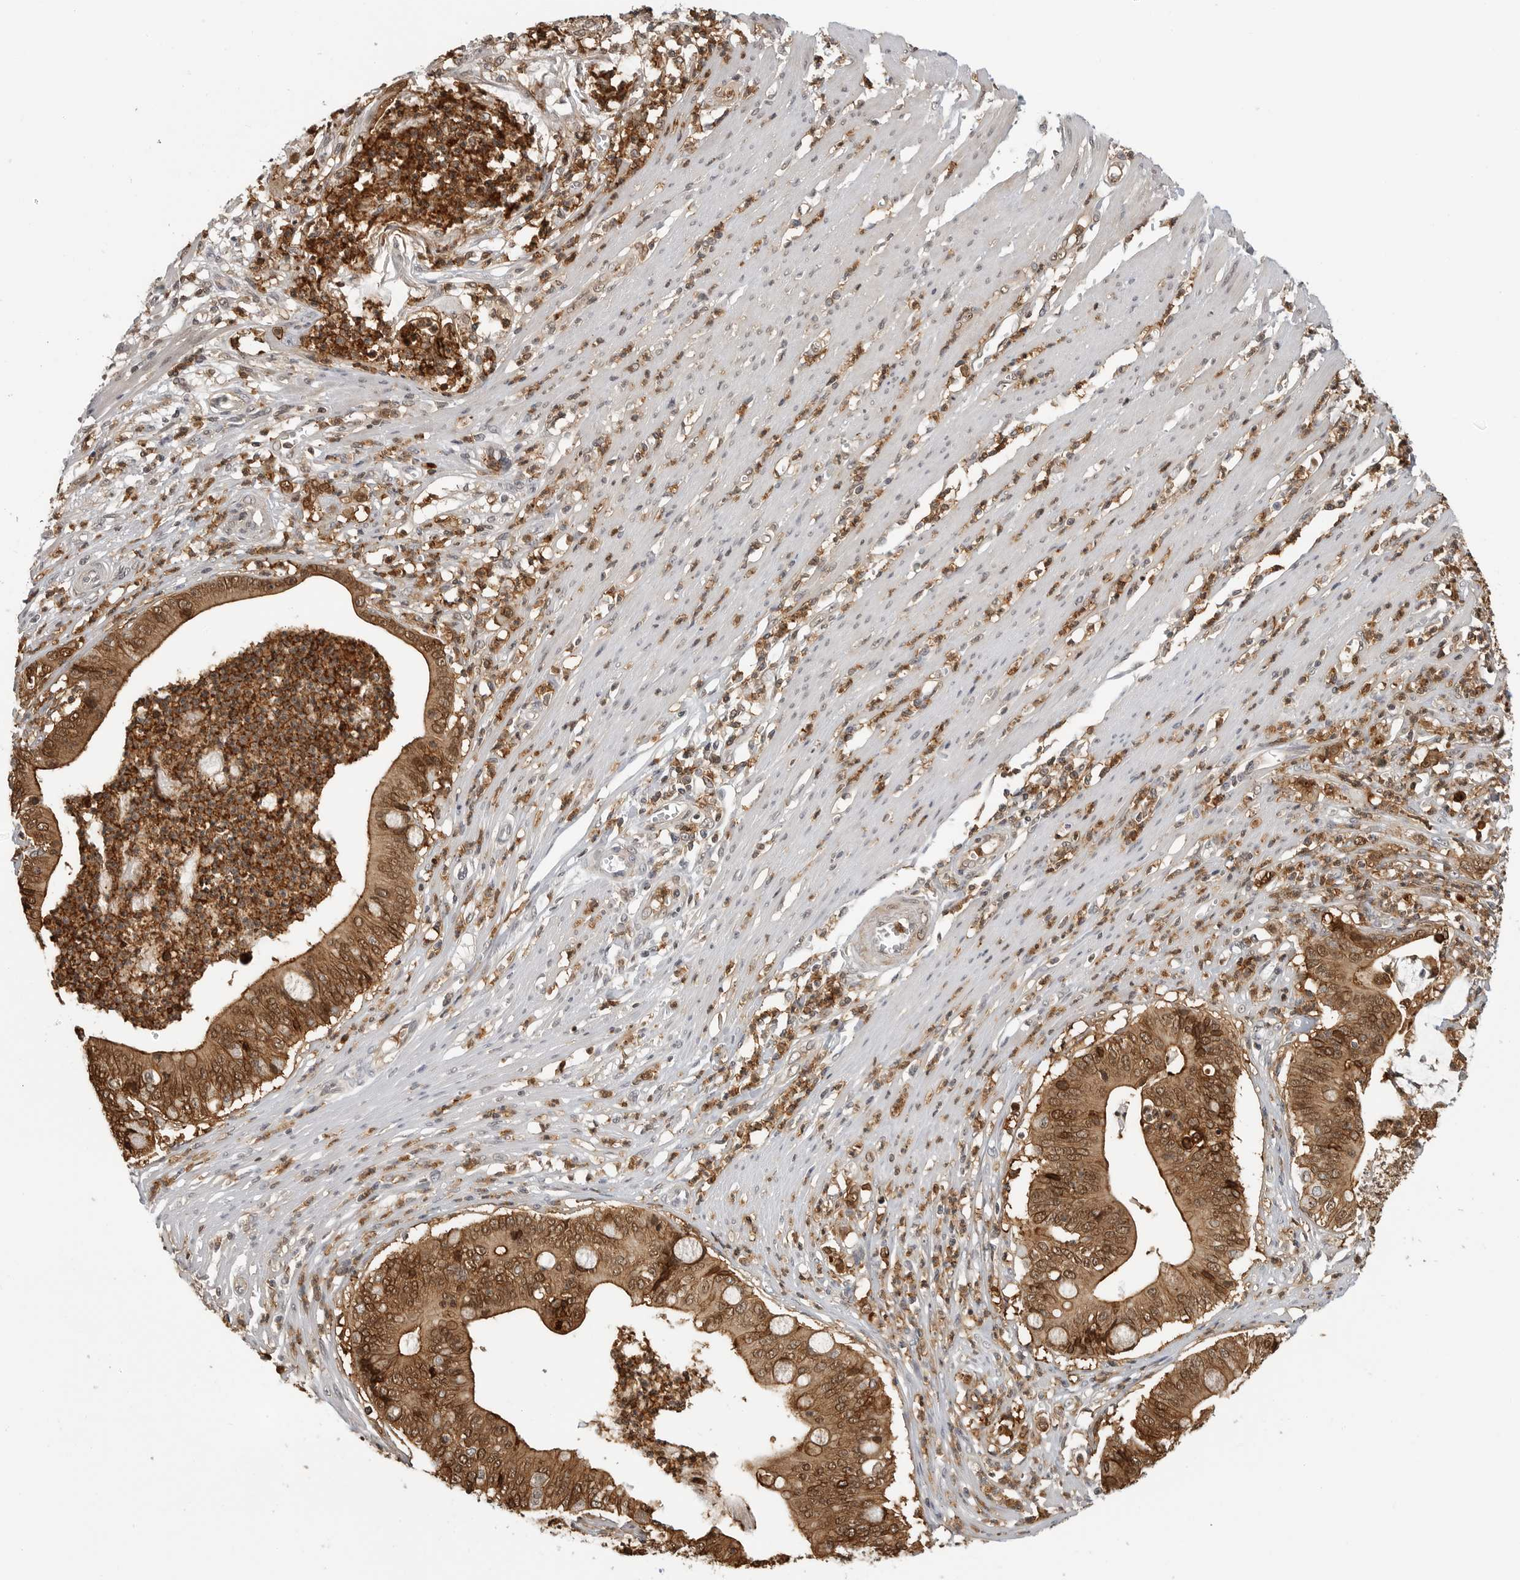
{"staining": {"intensity": "moderate", "quantity": ">75%", "location": "cytoplasmic/membranous,nuclear"}, "tissue": "pancreatic cancer", "cell_type": "Tumor cells", "image_type": "cancer", "snomed": [{"axis": "morphology", "description": "Adenocarcinoma, NOS"}, {"axis": "topography", "description": "Pancreas"}], "caption": "IHC staining of pancreatic cancer, which displays medium levels of moderate cytoplasmic/membranous and nuclear expression in about >75% of tumor cells indicating moderate cytoplasmic/membranous and nuclear protein positivity. The staining was performed using DAB (3,3'-diaminobenzidine) (brown) for protein detection and nuclei were counterstained in hematoxylin (blue).", "gene": "ANXA11", "patient": {"sex": "male", "age": 69}}